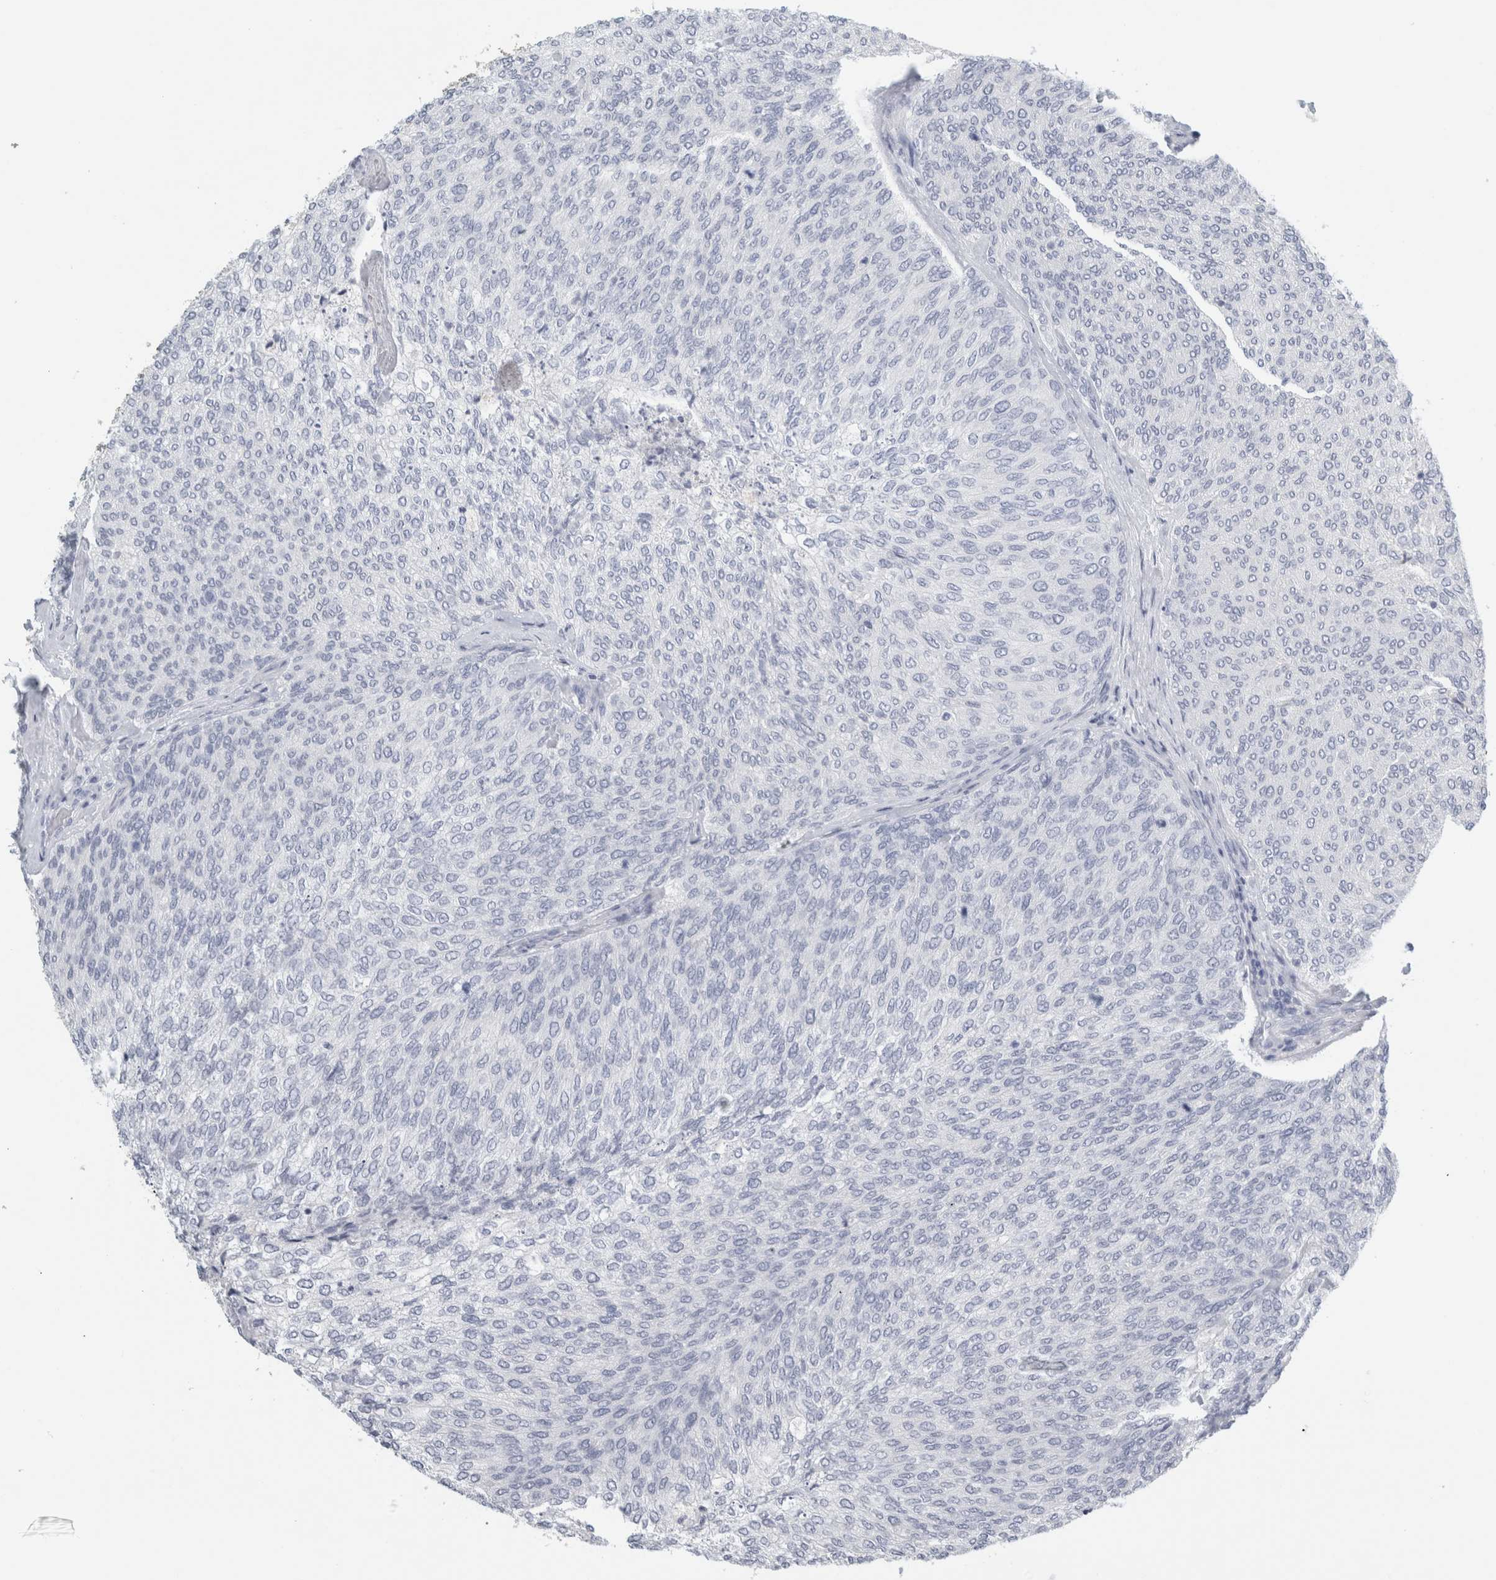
{"staining": {"intensity": "negative", "quantity": "none", "location": "none"}, "tissue": "urothelial cancer", "cell_type": "Tumor cells", "image_type": "cancer", "snomed": [{"axis": "morphology", "description": "Urothelial carcinoma, Low grade"}, {"axis": "topography", "description": "Urinary bladder"}], "caption": "A high-resolution photomicrograph shows immunohistochemistry (IHC) staining of urothelial carcinoma (low-grade), which shows no significant expression in tumor cells.", "gene": "TSPAN8", "patient": {"sex": "female", "age": 79}}